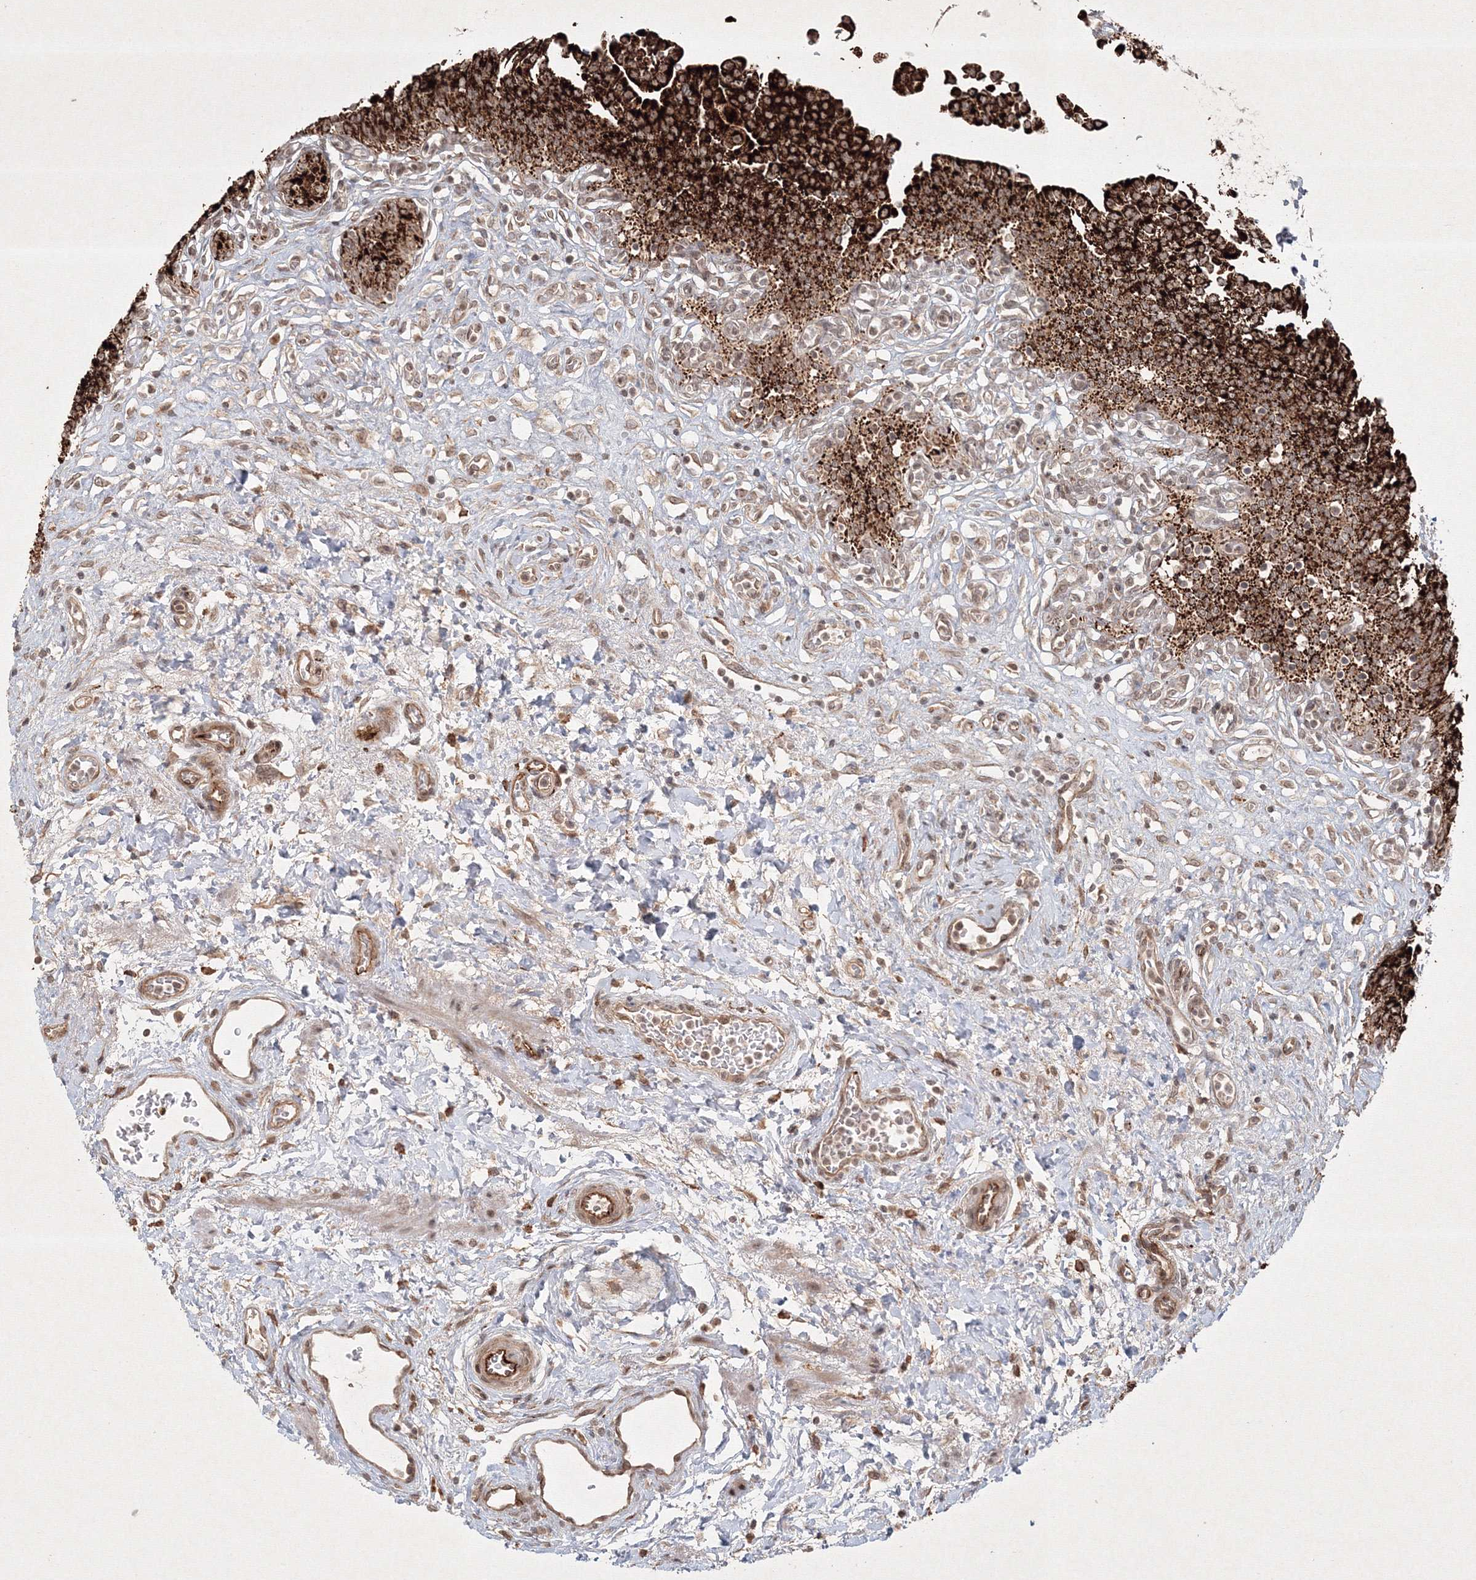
{"staining": {"intensity": "strong", "quantity": ">75%", "location": "cytoplasmic/membranous,nuclear"}, "tissue": "urinary bladder", "cell_type": "Urothelial cells", "image_type": "normal", "snomed": [{"axis": "morphology", "description": "Urothelial carcinoma, High grade"}, {"axis": "topography", "description": "Urinary bladder"}], "caption": "This is an image of immunohistochemistry staining of normal urinary bladder, which shows strong staining in the cytoplasmic/membranous,nuclear of urothelial cells.", "gene": "KIF20A", "patient": {"sex": "male", "age": 46}}